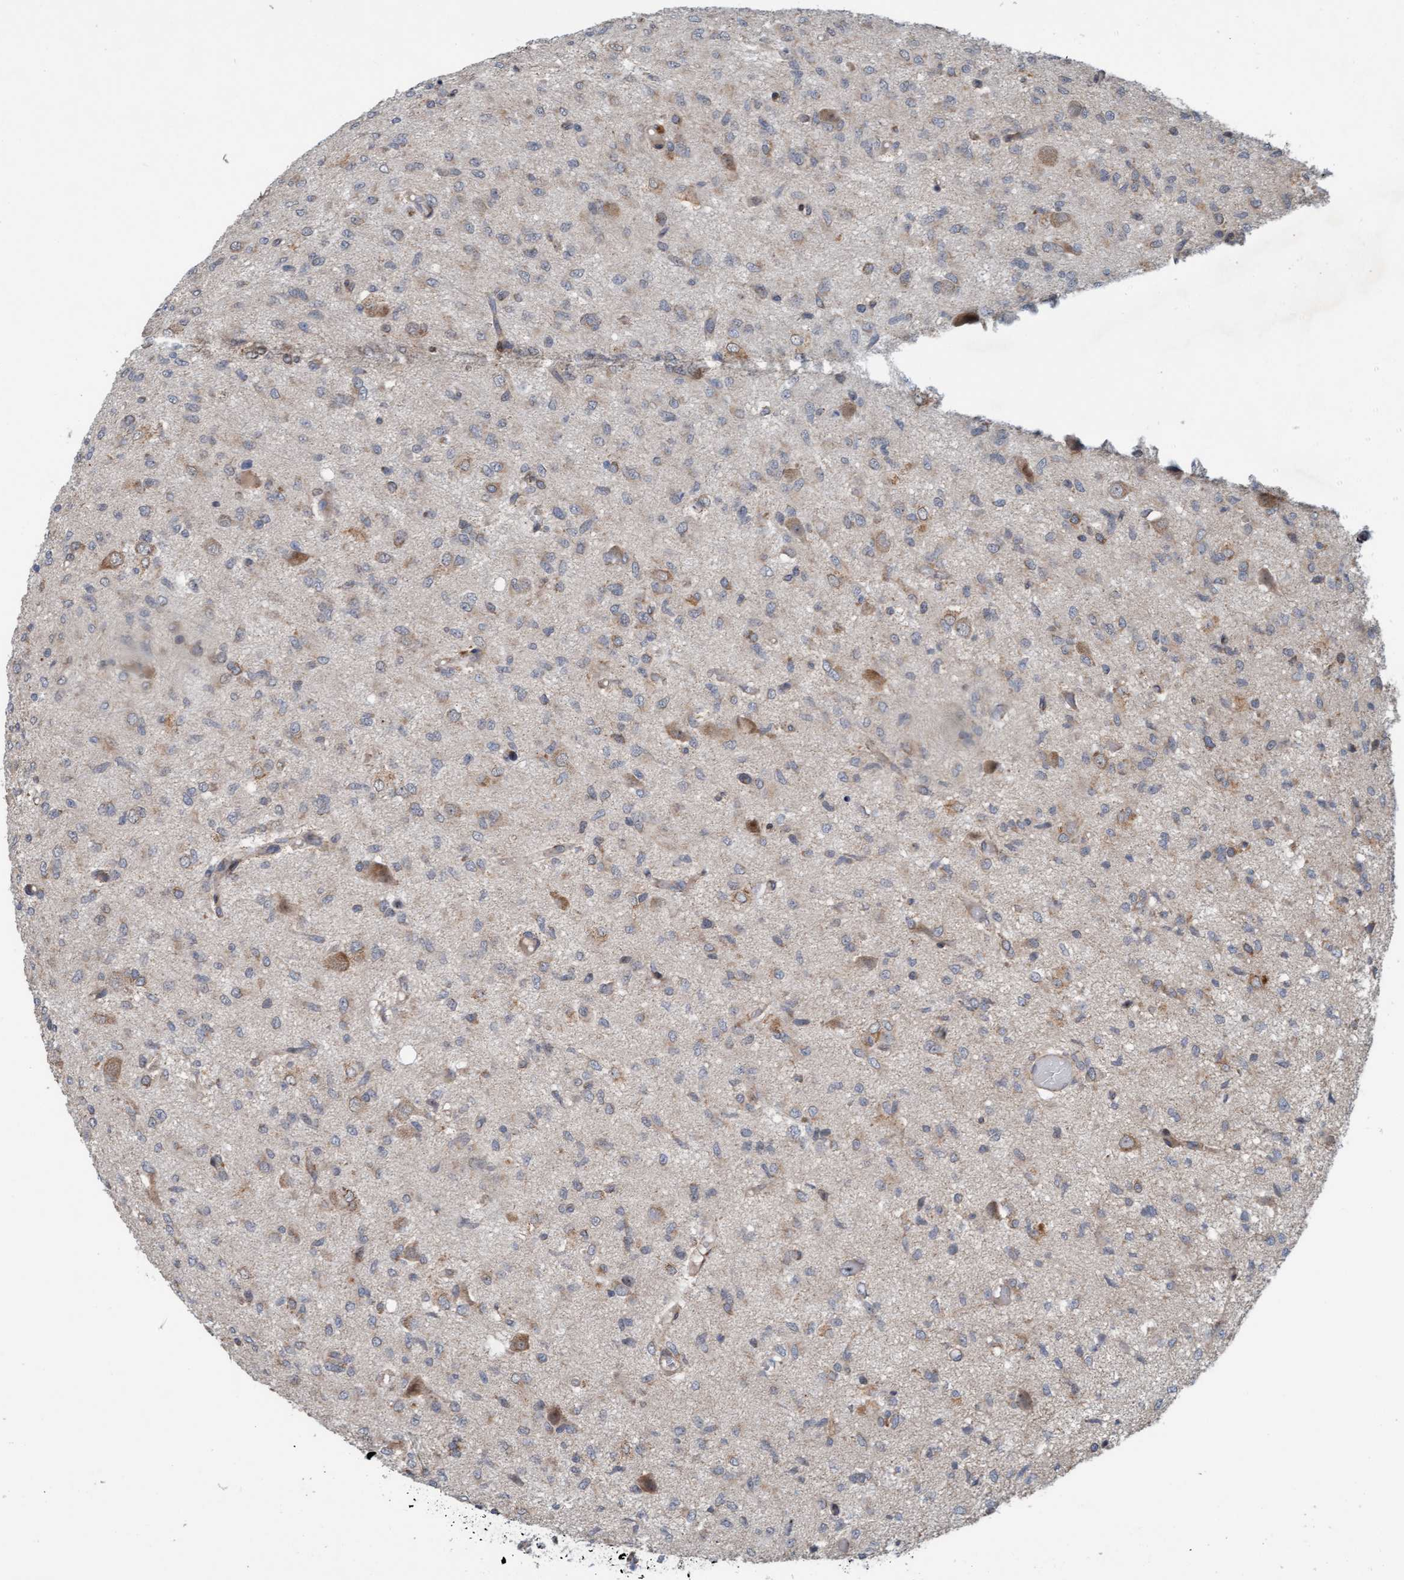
{"staining": {"intensity": "weak", "quantity": "<25%", "location": "cytoplasmic/membranous"}, "tissue": "glioma", "cell_type": "Tumor cells", "image_type": "cancer", "snomed": [{"axis": "morphology", "description": "Glioma, malignant, High grade"}, {"axis": "topography", "description": "Brain"}], "caption": "The IHC image has no significant expression in tumor cells of glioma tissue.", "gene": "ZNF566", "patient": {"sex": "female", "age": 59}}